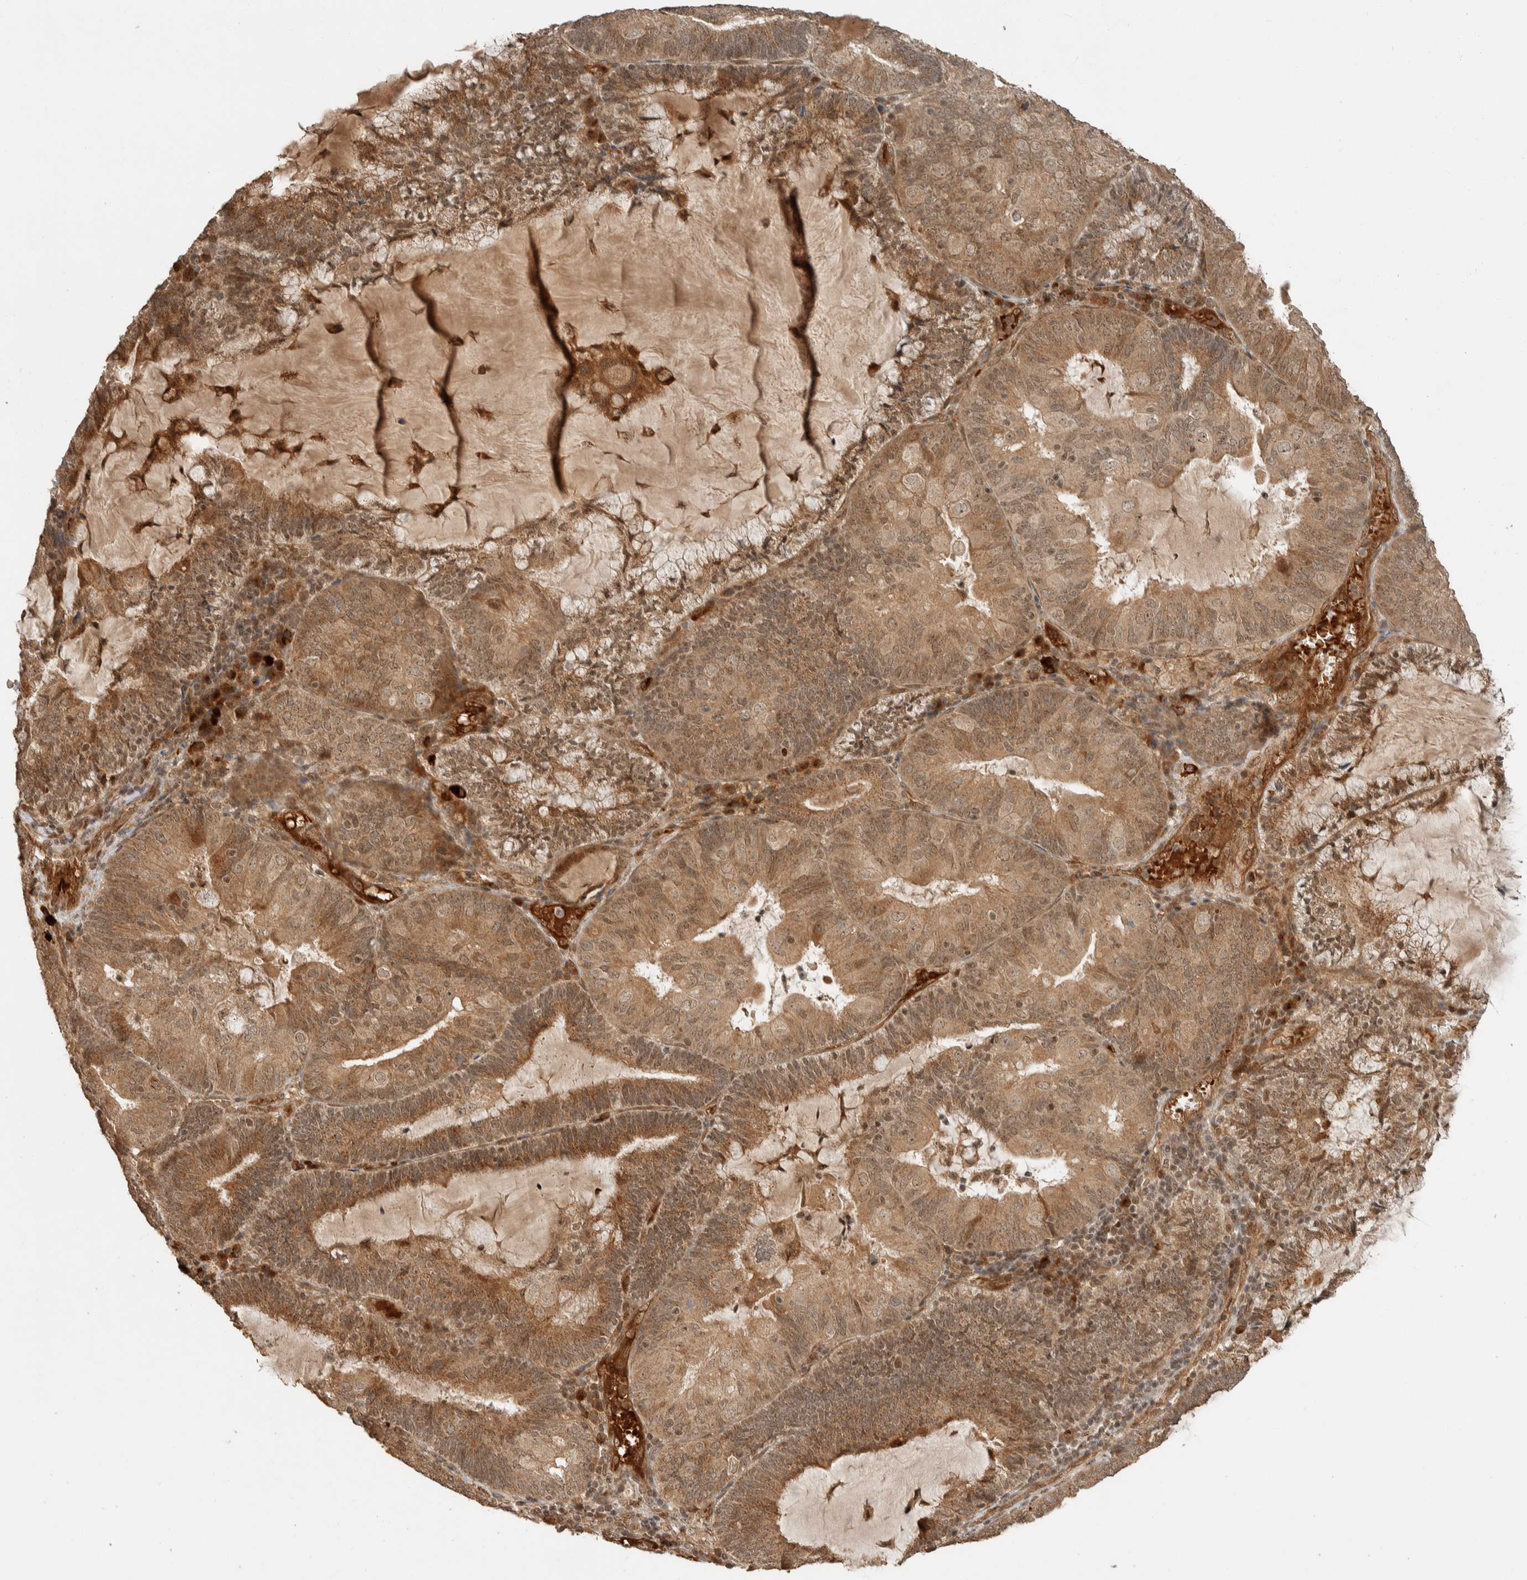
{"staining": {"intensity": "moderate", "quantity": ">75%", "location": "cytoplasmic/membranous"}, "tissue": "endometrial cancer", "cell_type": "Tumor cells", "image_type": "cancer", "snomed": [{"axis": "morphology", "description": "Adenocarcinoma, NOS"}, {"axis": "topography", "description": "Endometrium"}], "caption": "Human endometrial cancer stained with a protein marker displays moderate staining in tumor cells.", "gene": "ZBTB2", "patient": {"sex": "female", "age": 81}}